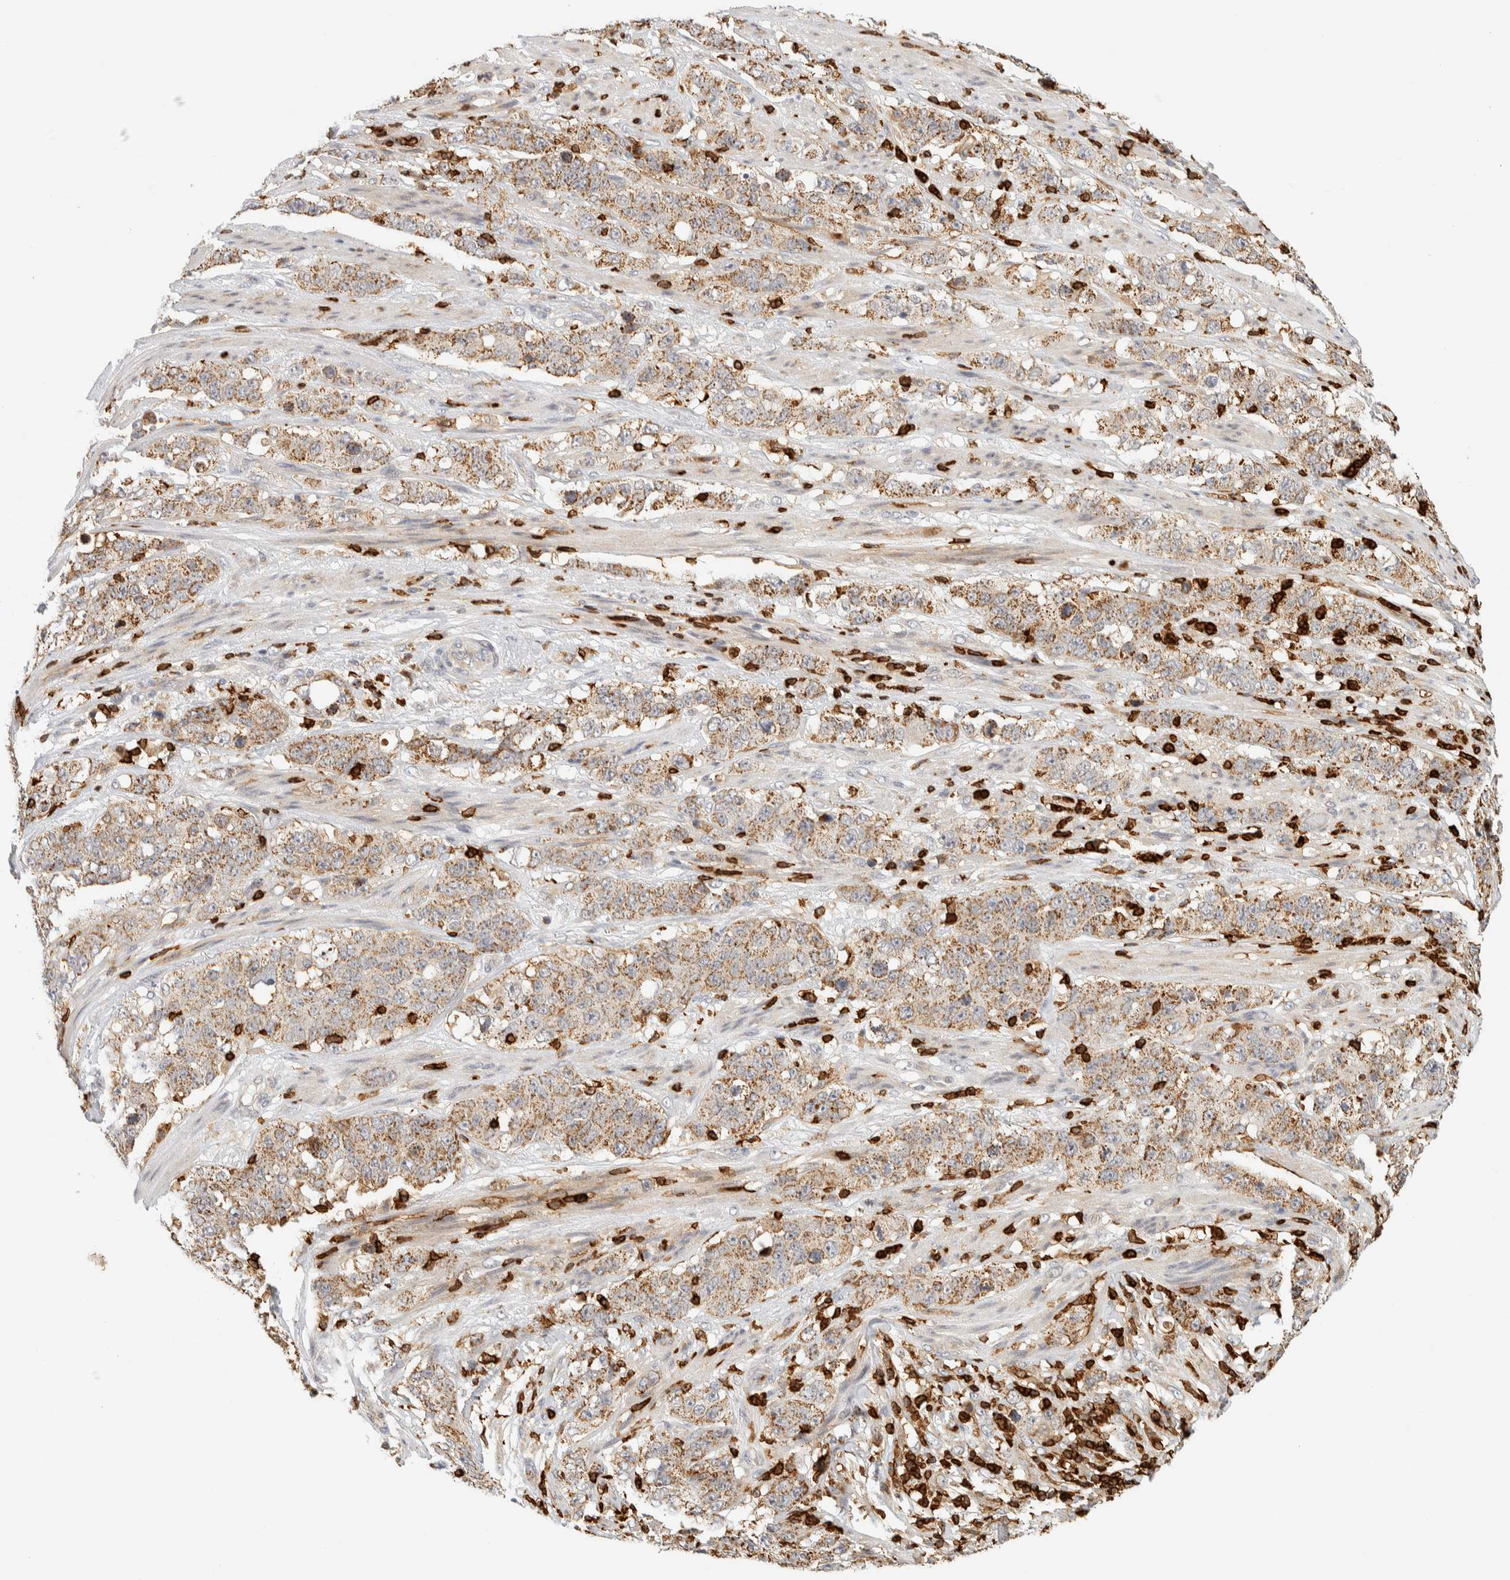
{"staining": {"intensity": "moderate", "quantity": ">75%", "location": "cytoplasmic/membranous"}, "tissue": "stomach cancer", "cell_type": "Tumor cells", "image_type": "cancer", "snomed": [{"axis": "morphology", "description": "Adenocarcinoma, NOS"}, {"axis": "topography", "description": "Stomach"}], "caption": "A photomicrograph of adenocarcinoma (stomach) stained for a protein shows moderate cytoplasmic/membranous brown staining in tumor cells.", "gene": "RUNDC1", "patient": {"sex": "male", "age": 48}}